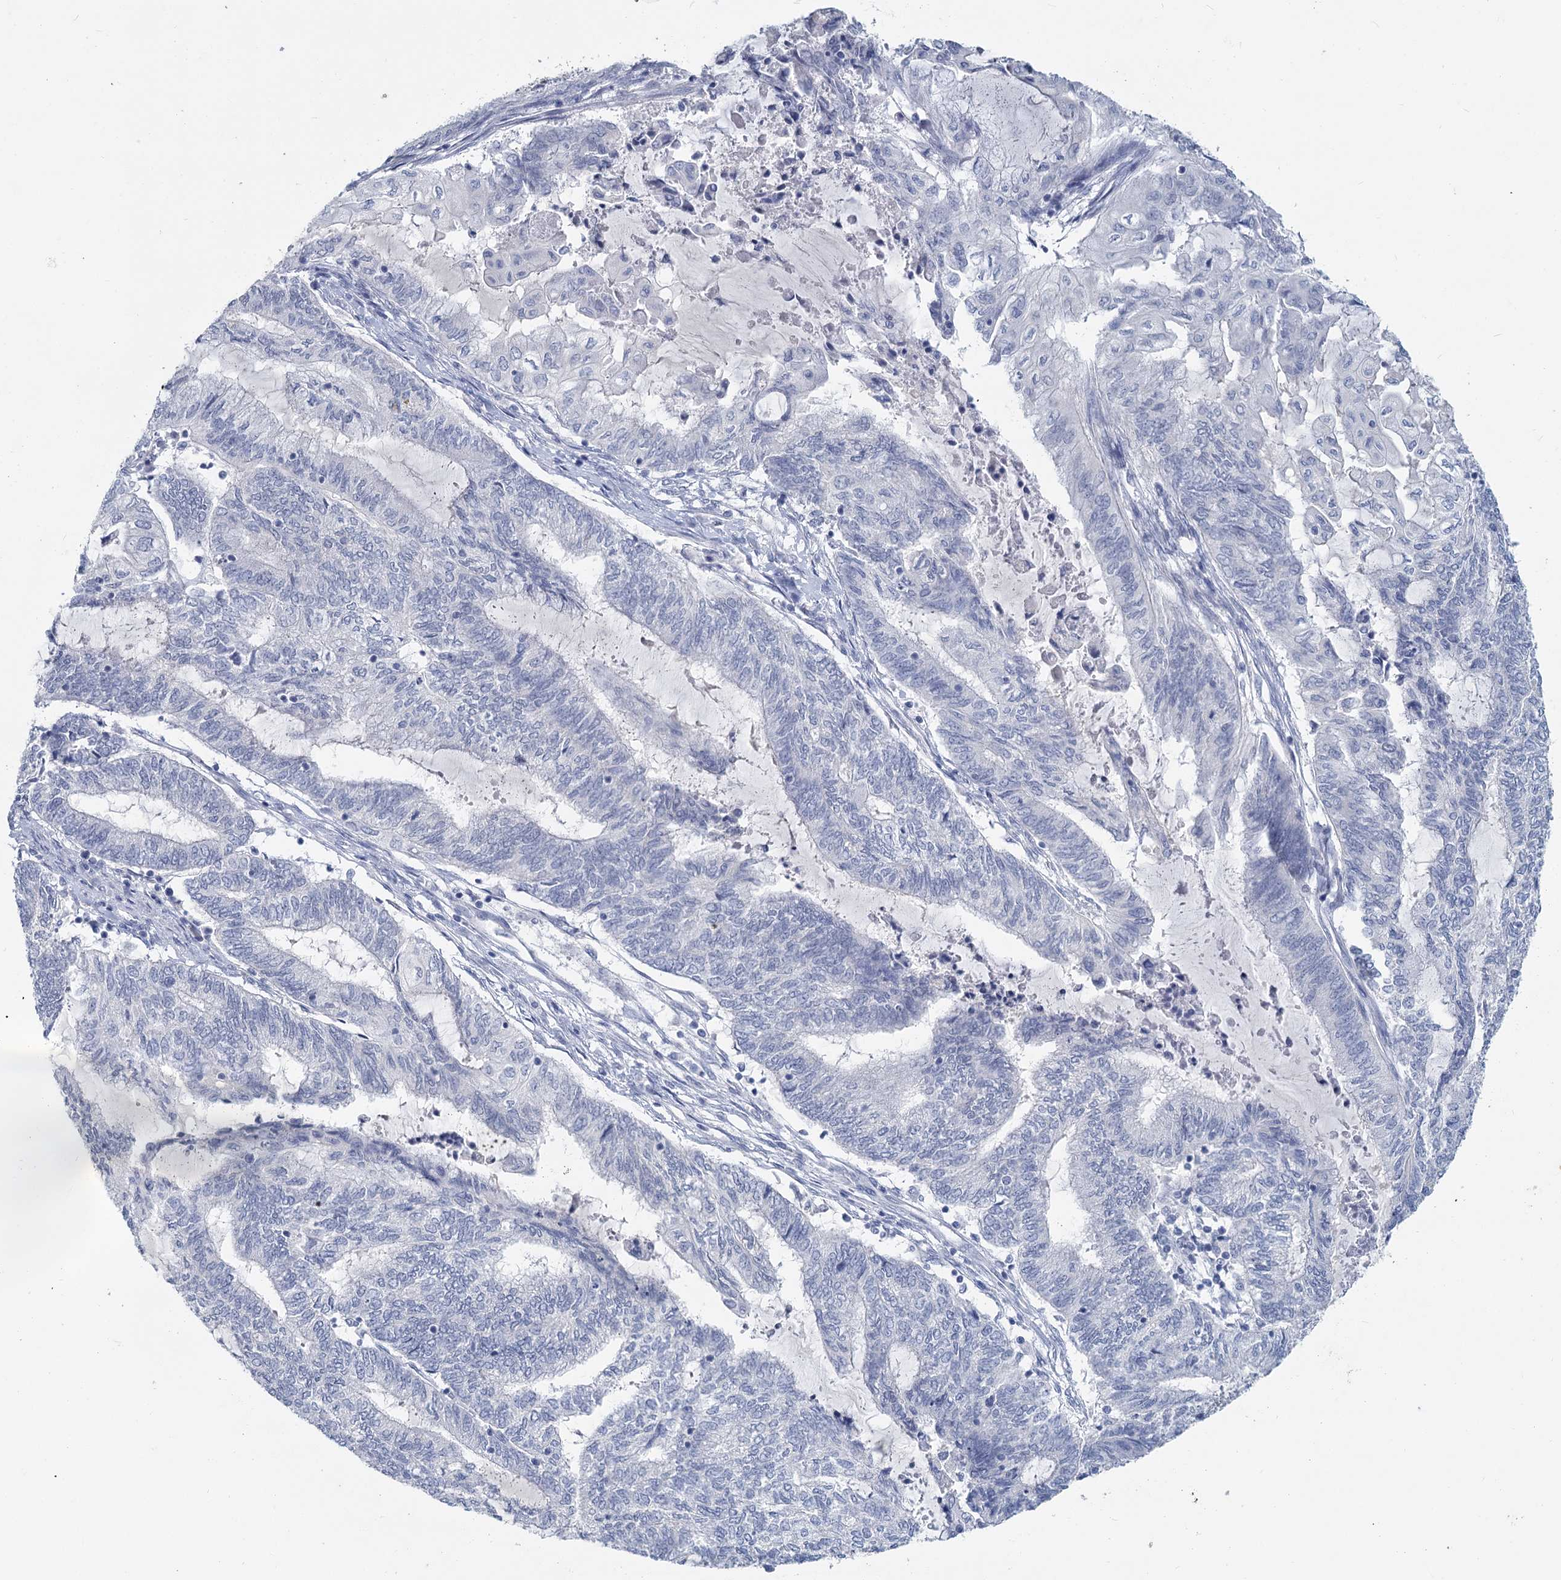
{"staining": {"intensity": "negative", "quantity": "none", "location": "none"}, "tissue": "endometrial cancer", "cell_type": "Tumor cells", "image_type": "cancer", "snomed": [{"axis": "morphology", "description": "Adenocarcinoma, NOS"}, {"axis": "topography", "description": "Uterus"}, {"axis": "topography", "description": "Endometrium"}], "caption": "Immunohistochemistry (IHC) of human endometrial adenocarcinoma exhibits no staining in tumor cells.", "gene": "CHGA", "patient": {"sex": "female", "age": 70}}